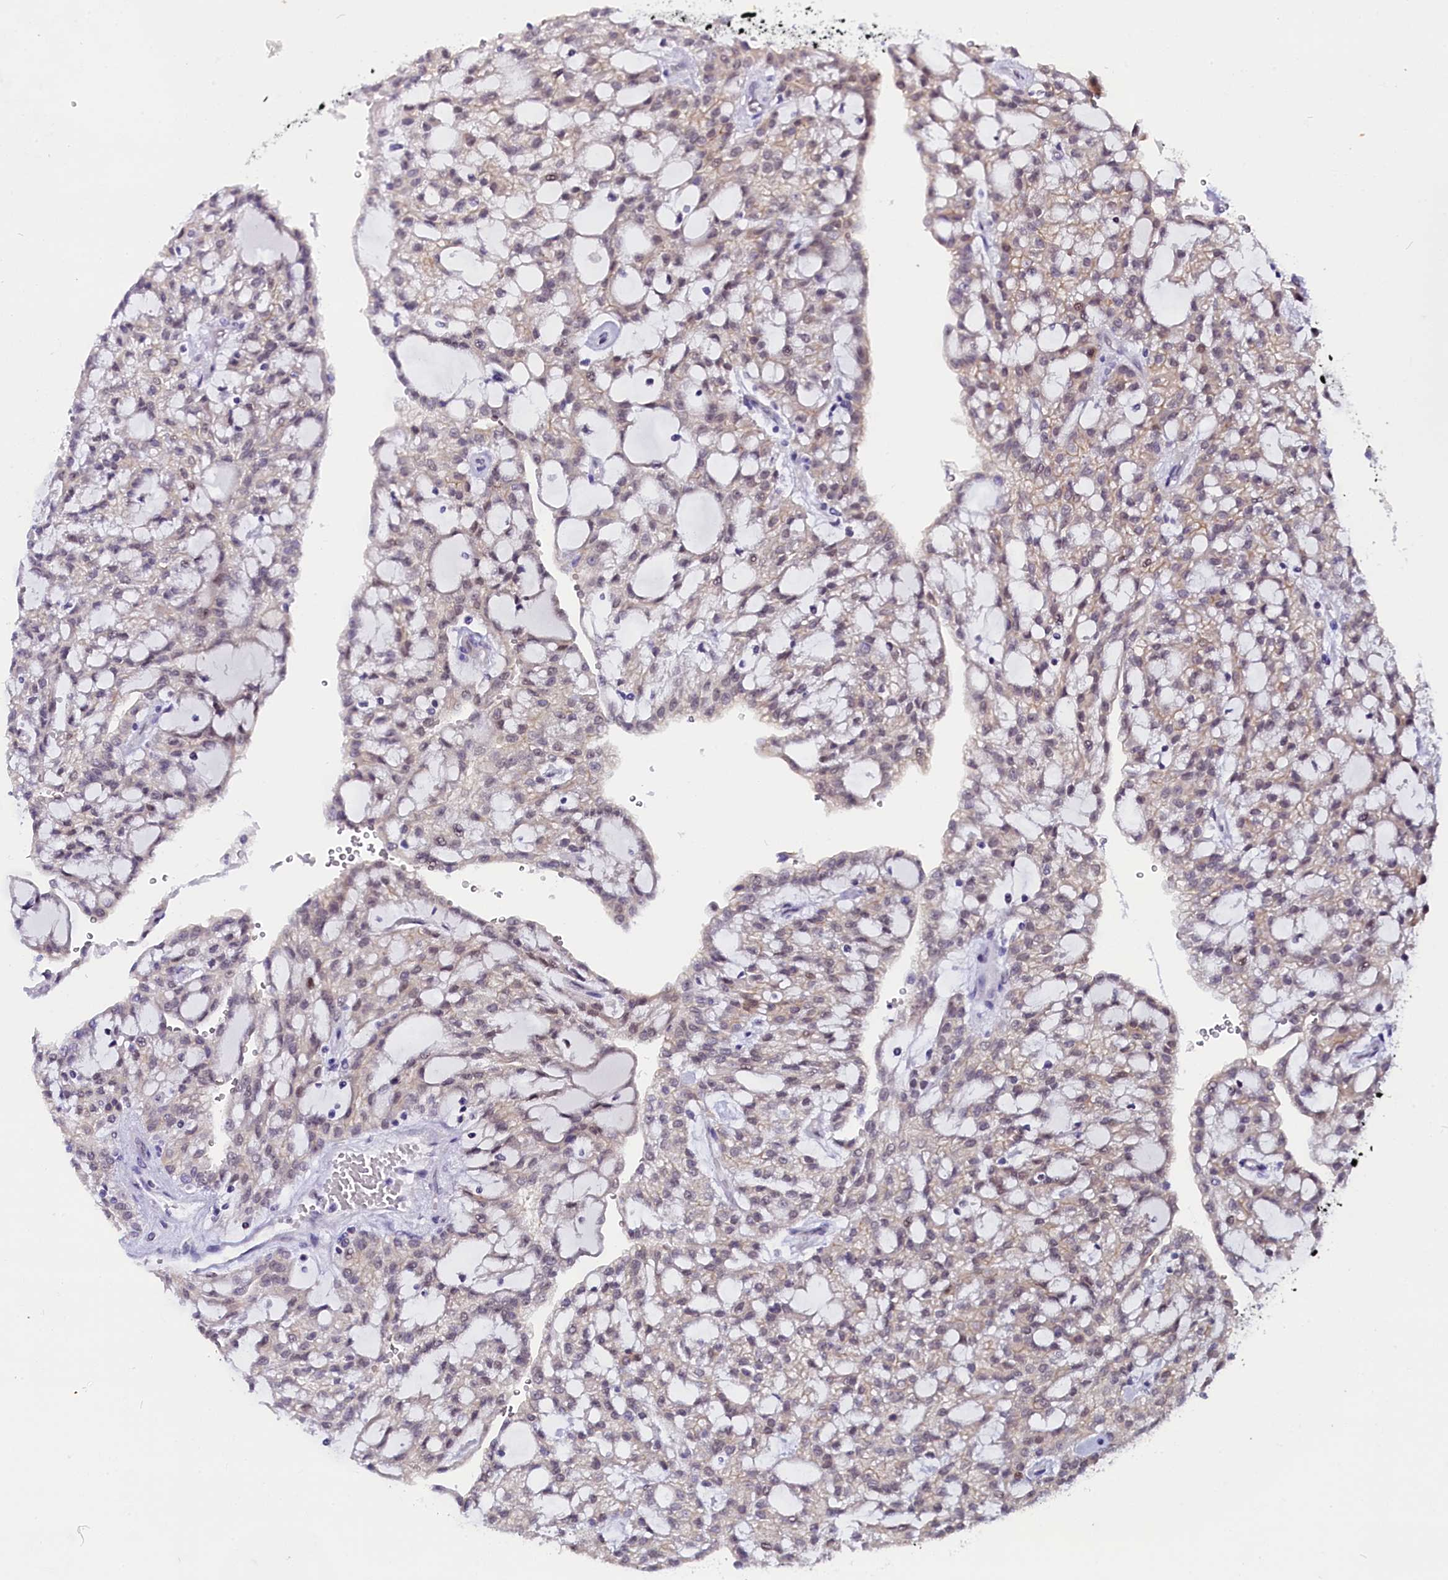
{"staining": {"intensity": "moderate", "quantity": "25%-75%", "location": "cytoplasmic/membranous"}, "tissue": "renal cancer", "cell_type": "Tumor cells", "image_type": "cancer", "snomed": [{"axis": "morphology", "description": "Adenocarcinoma, NOS"}, {"axis": "topography", "description": "Kidney"}], "caption": "Immunohistochemical staining of adenocarcinoma (renal) displays moderate cytoplasmic/membranous protein positivity in approximately 25%-75% of tumor cells. The staining was performed using DAB to visualize the protein expression in brown, while the nuclei were stained in blue with hematoxylin (Magnification: 20x).", "gene": "OSGEP", "patient": {"sex": "male", "age": 63}}